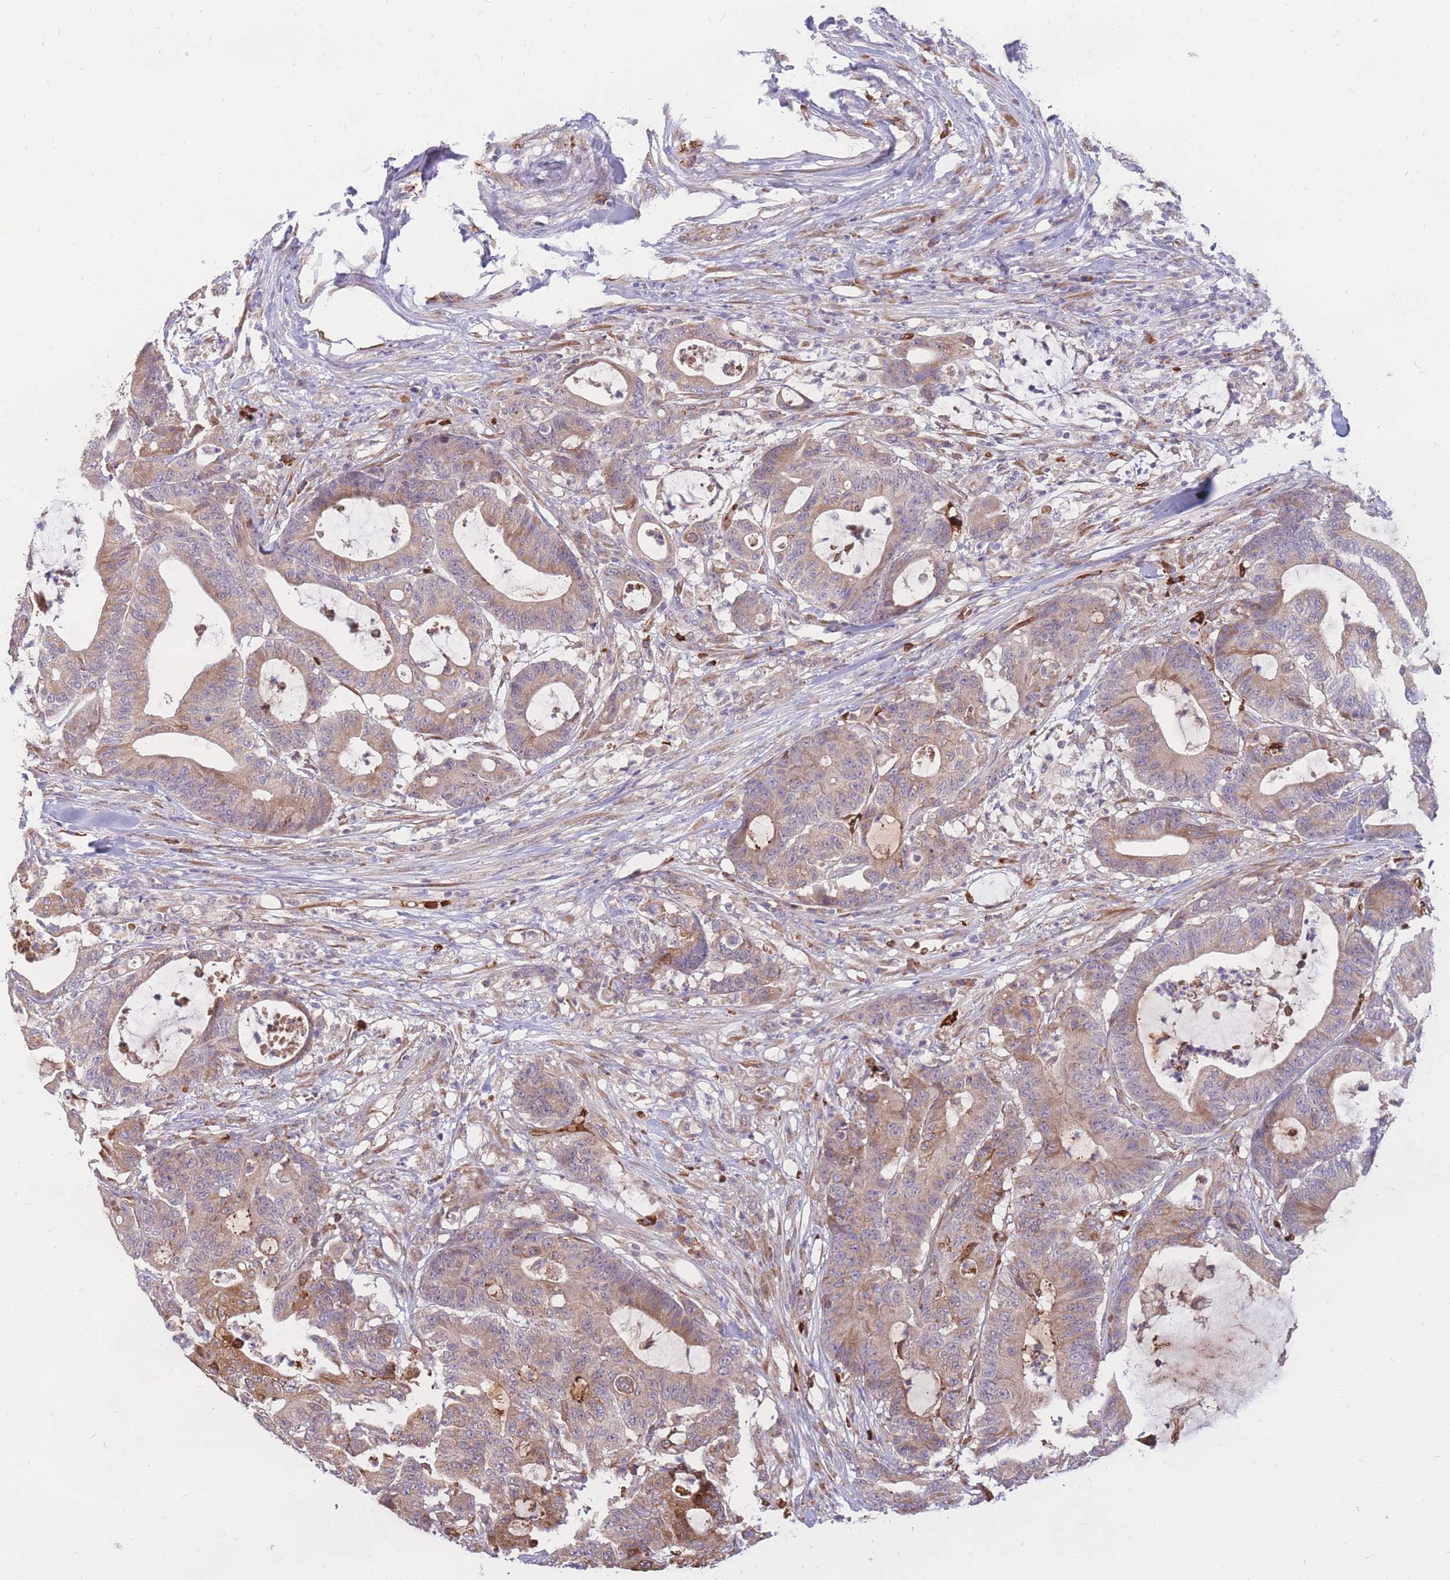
{"staining": {"intensity": "moderate", "quantity": "25%-75%", "location": "cytoplasmic/membranous"}, "tissue": "colorectal cancer", "cell_type": "Tumor cells", "image_type": "cancer", "snomed": [{"axis": "morphology", "description": "Adenocarcinoma, NOS"}, {"axis": "topography", "description": "Colon"}], "caption": "Immunohistochemistry (DAB (3,3'-diaminobenzidine)) staining of colorectal cancer (adenocarcinoma) exhibits moderate cytoplasmic/membranous protein expression in about 25%-75% of tumor cells. (Stains: DAB (3,3'-diaminobenzidine) in brown, nuclei in blue, Microscopy: brightfield microscopy at high magnification).", "gene": "ATP10D", "patient": {"sex": "female", "age": 84}}